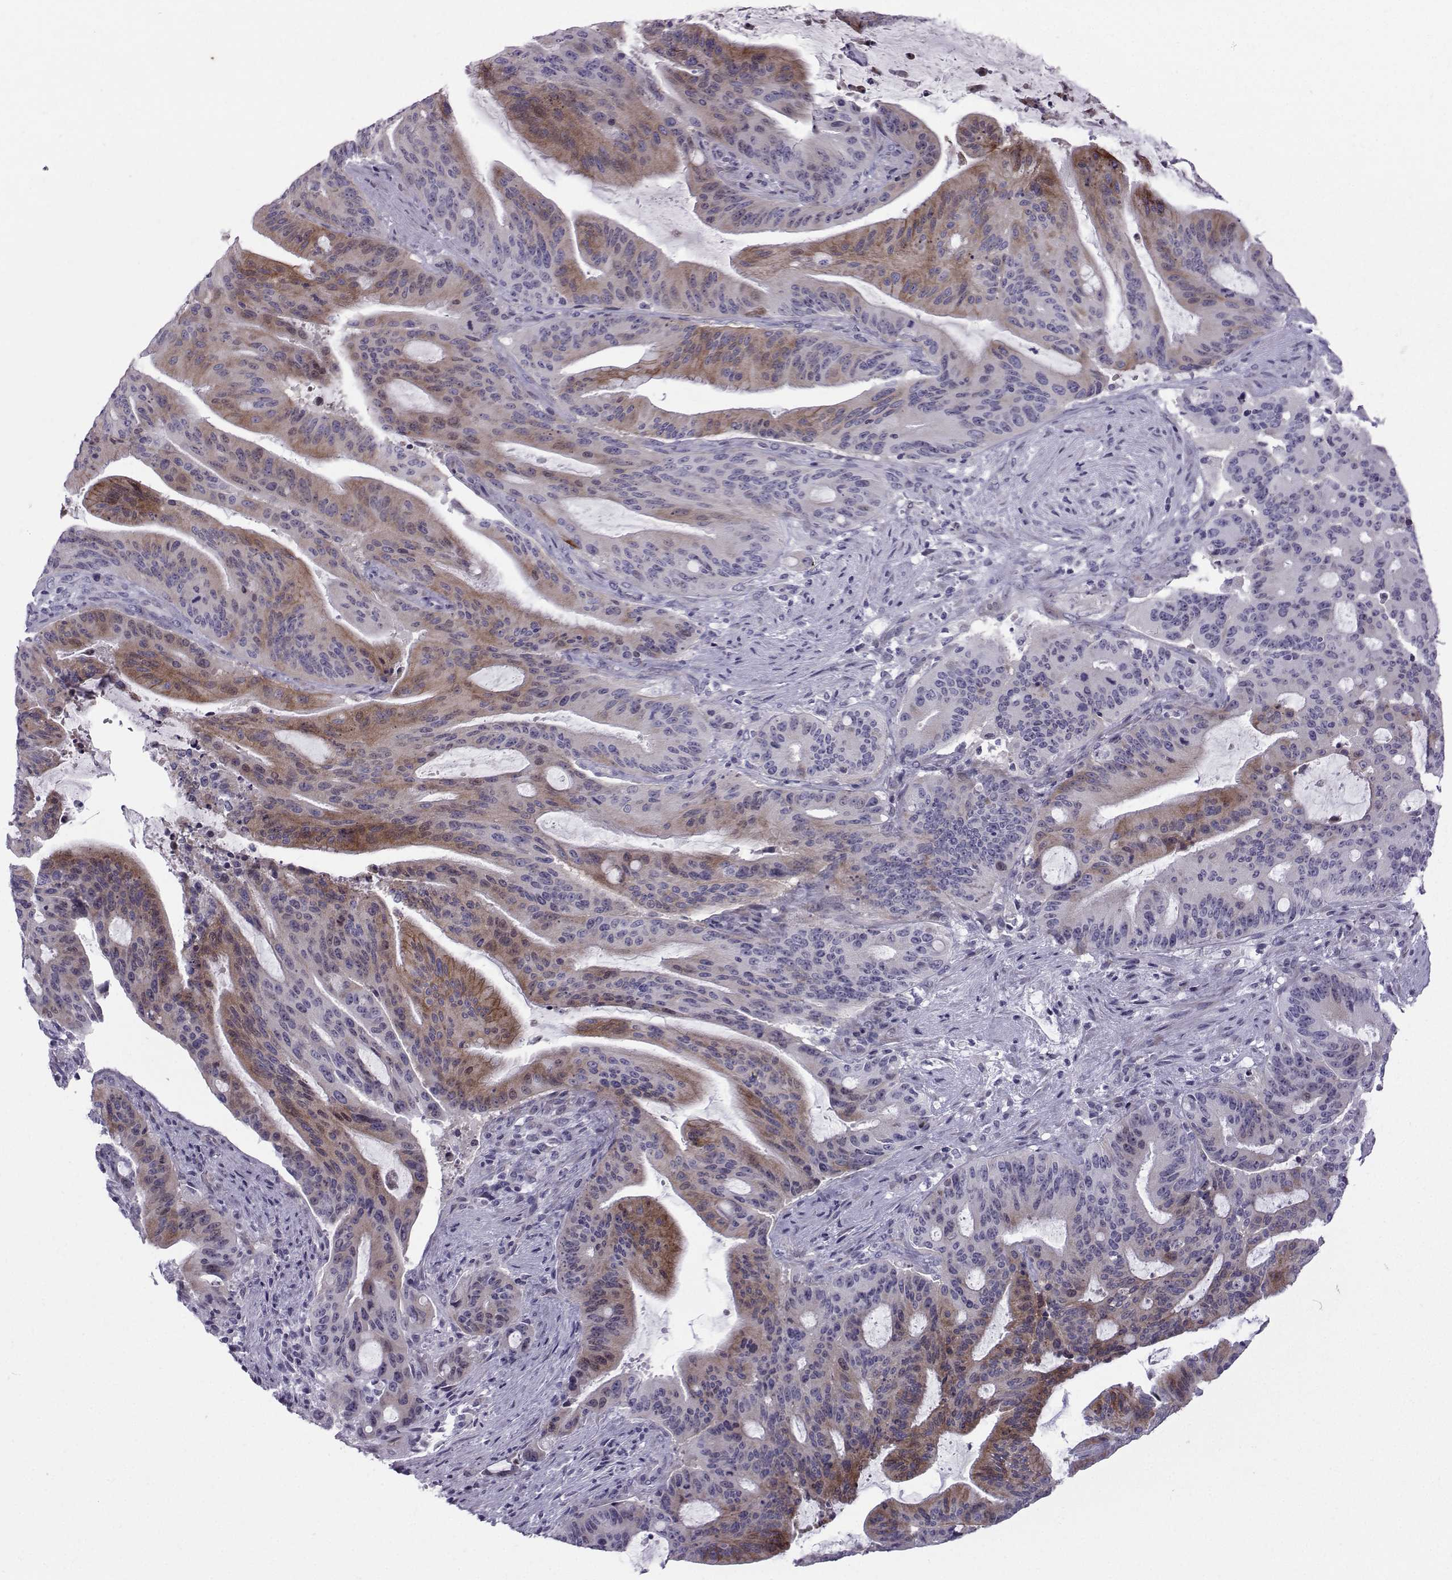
{"staining": {"intensity": "moderate", "quantity": "<25%", "location": "cytoplasmic/membranous"}, "tissue": "liver cancer", "cell_type": "Tumor cells", "image_type": "cancer", "snomed": [{"axis": "morphology", "description": "Cholangiocarcinoma"}, {"axis": "topography", "description": "Liver"}], "caption": "Immunohistochemistry photomicrograph of liver cancer (cholangiocarcinoma) stained for a protein (brown), which shows low levels of moderate cytoplasmic/membranous staining in about <25% of tumor cells.", "gene": "DMRT3", "patient": {"sex": "female", "age": 73}}